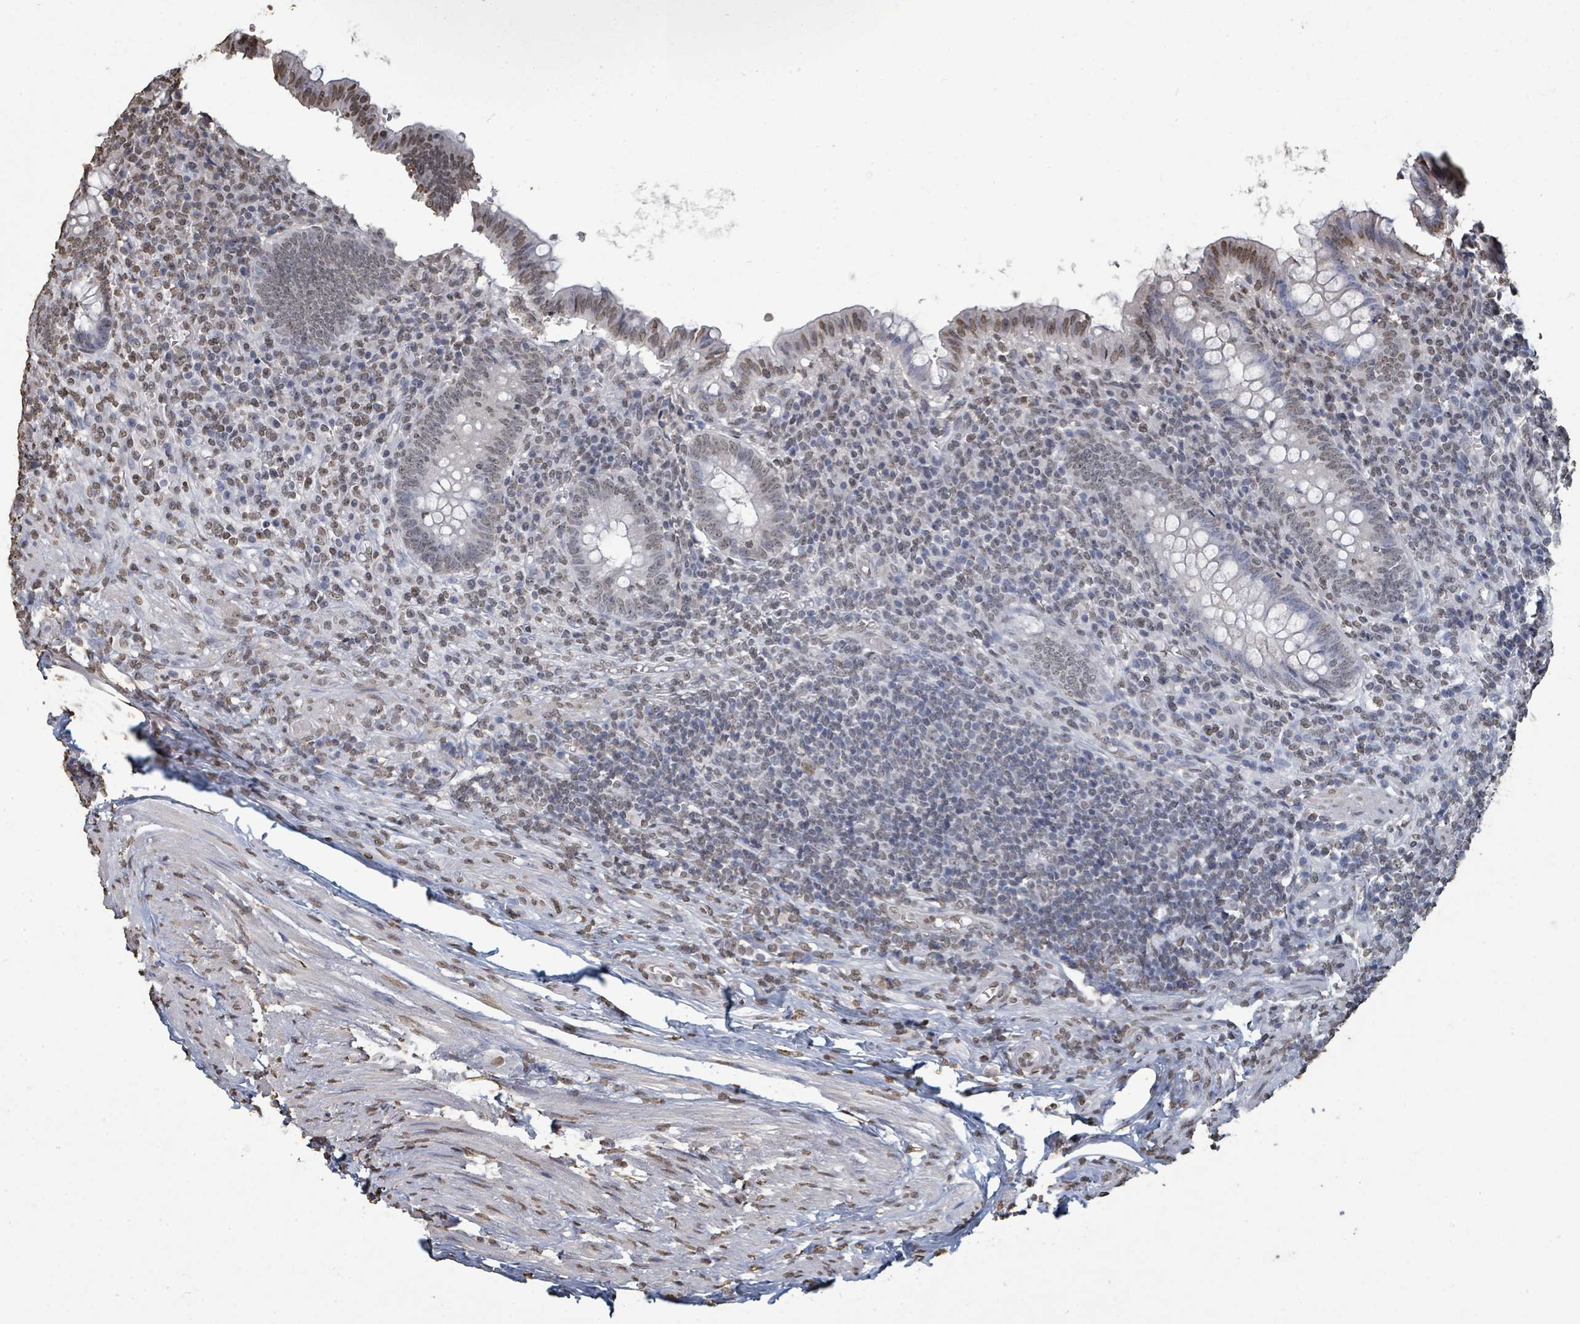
{"staining": {"intensity": "weak", "quantity": "25%-75%", "location": "nuclear"}, "tissue": "appendix", "cell_type": "Glandular cells", "image_type": "normal", "snomed": [{"axis": "morphology", "description": "Normal tissue, NOS"}, {"axis": "topography", "description": "Appendix"}], "caption": "Appendix stained with a brown dye demonstrates weak nuclear positive positivity in approximately 25%-75% of glandular cells.", "gene": "MRPS12", "patient": {"sex": "male", "age": 83}}